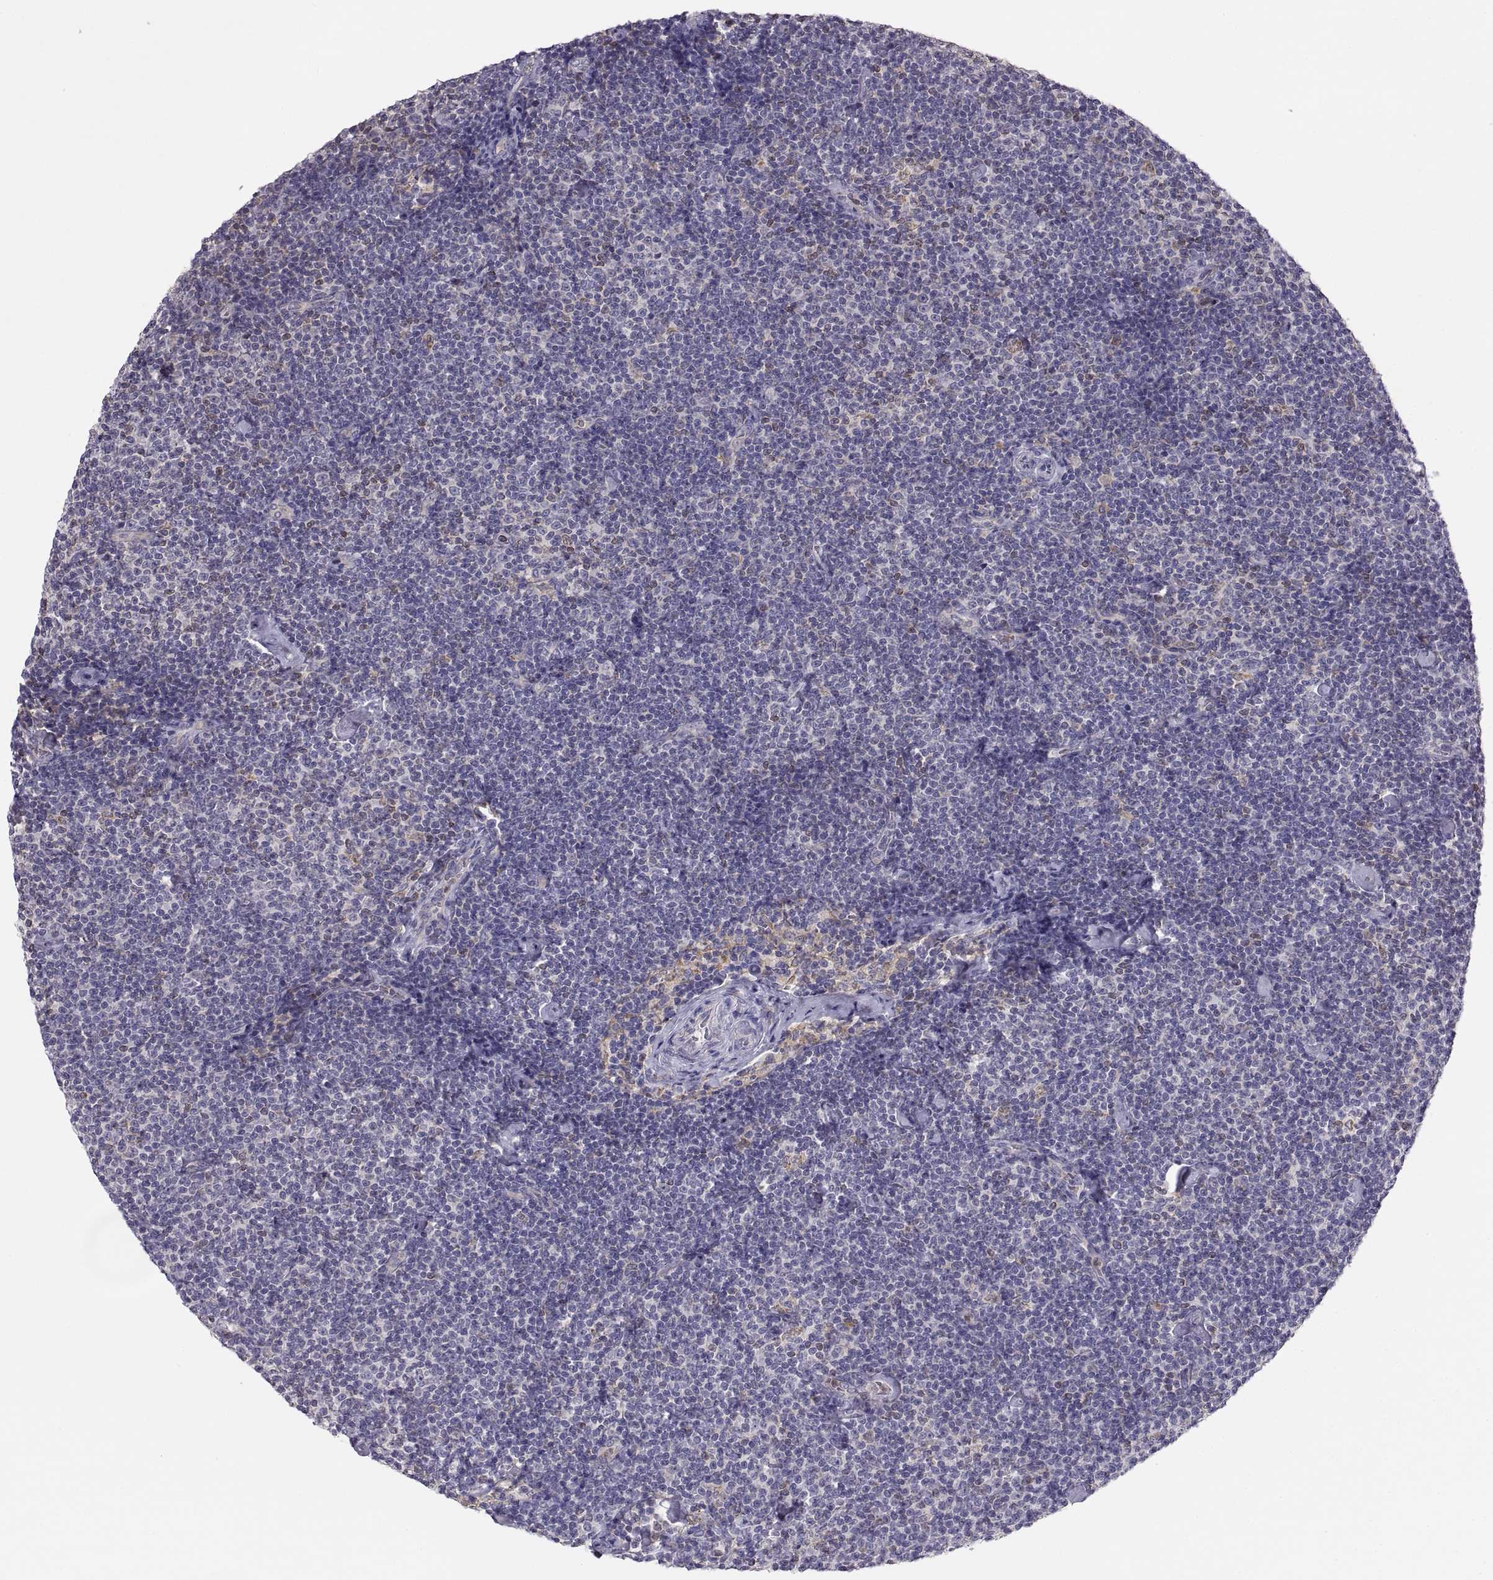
{"staining": {"intensity": "negative", "quantity": "none", "location": "none"}, "tissue": "lymphoma", "cell_type": "Tumor cells", "image_type": "cancer", "snomed": [{"axis": "morphology", "description": "Malignant lymphoma, non-Hodgkin's type, Low grade"}, {"axis": "topography", "description": "Lymph node"}], "caption": "This micrograph is of malignant lymphoma, non-Hodgkin's type (low-grade) stained with IHC to label a protein in brown with the nuclei are counter-stained blue. There is no staining in tumor cells.", "gene": "ERO1A", "patient": {"sex": "male", "age": 81}}